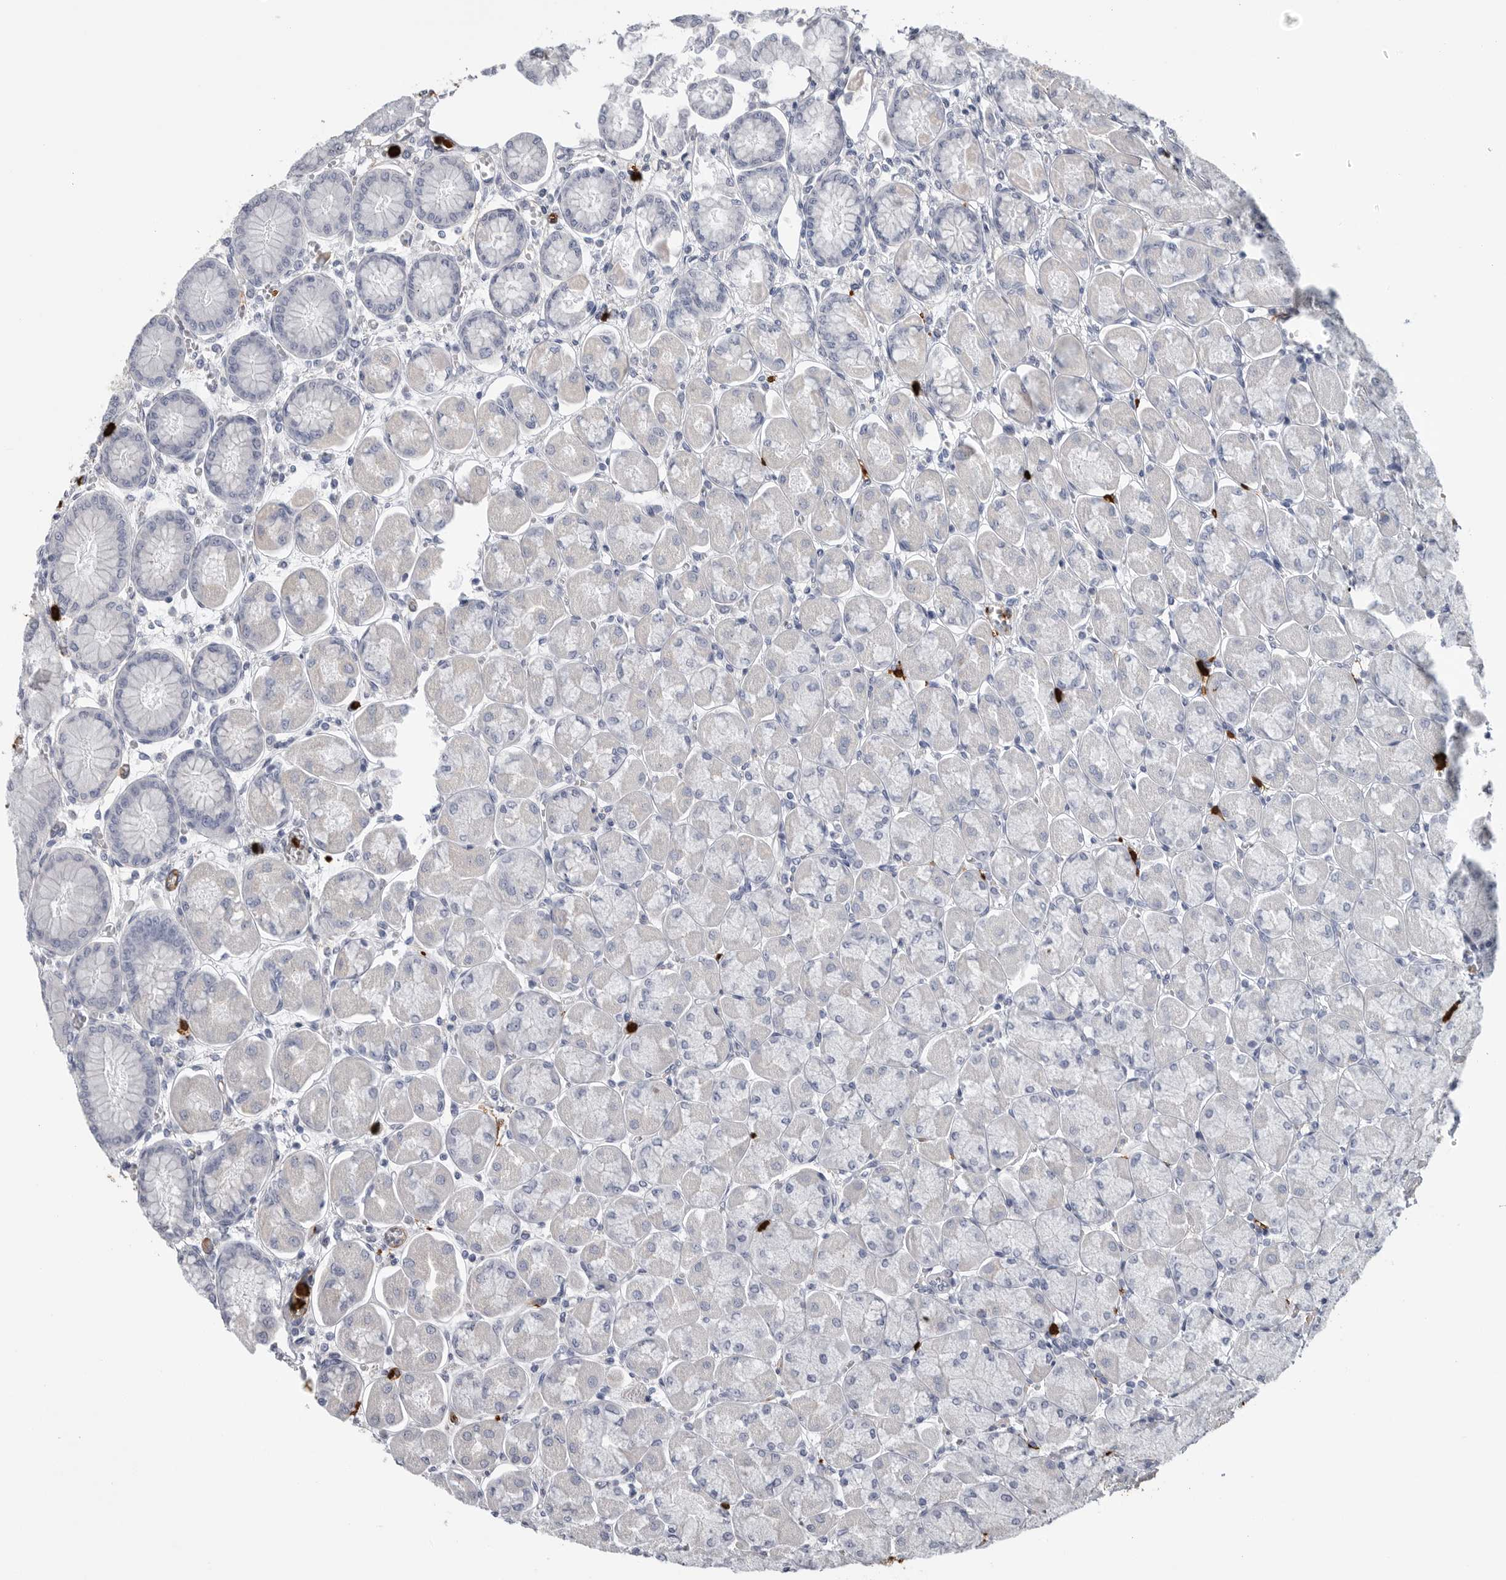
{"staining": {"intensity": "negative", "quantity": "none", "location": "none"}, "tissue": "stomach", "cell_type": "Glandular cells", "image_type": "normal", "snomed": [{"axis": "morphology", "description": "Normal tissue, NOS"}, {"axis": "topography", "description": "Stomach, upper"}], "caption": "IHC histopathology image of benign stomach: human stomach stained with DAB (3,3'-diaminobenzidine) reveals no significant protein positivity in glandular cells.", "gene": "CYB561D1", "patient": {"sex": "female", "age": 56}}